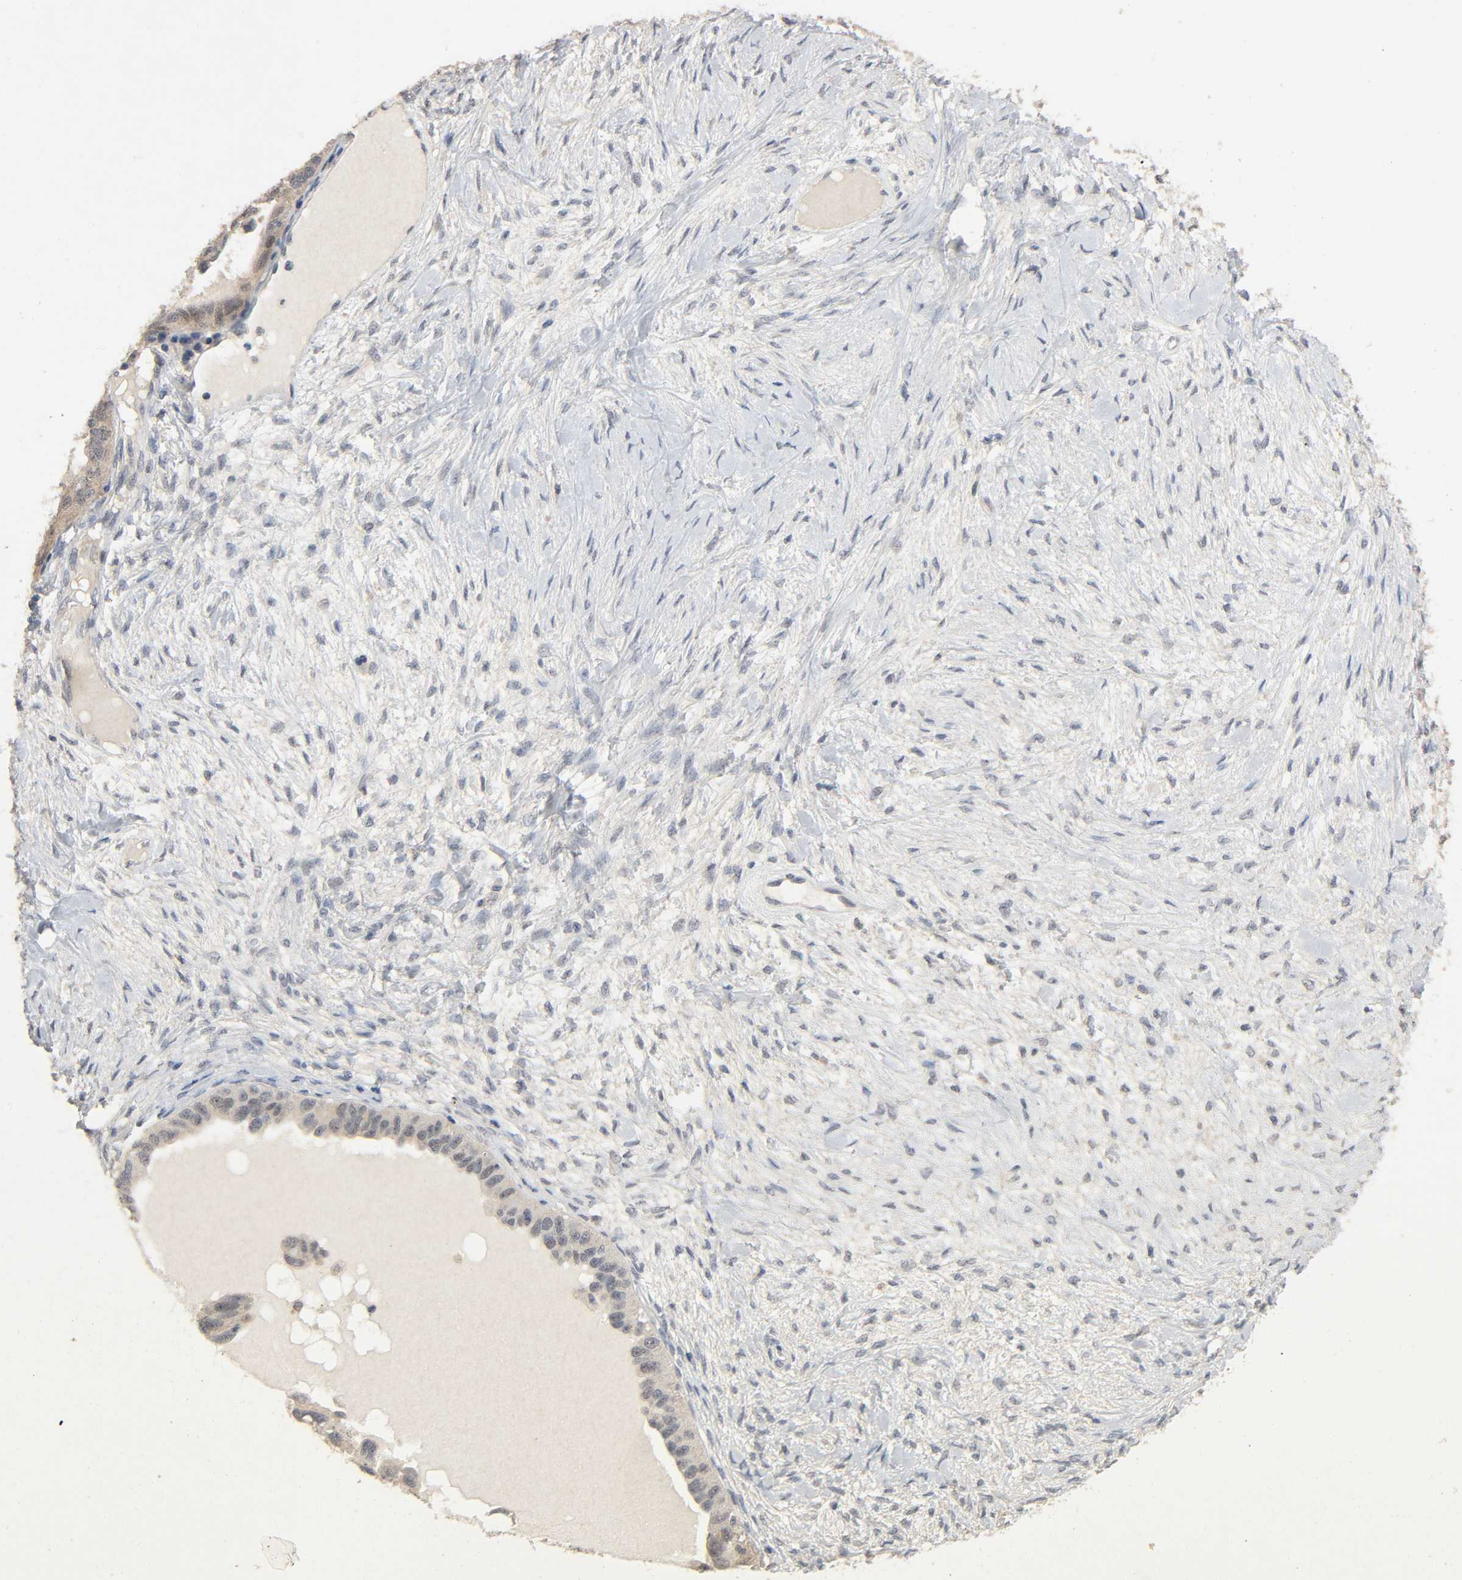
{"staining": {"intensity": "weak", "quantity": "25%-75%", "location": "cytoplasmic/membranous"}, "tissue": "ovarian cancer", "cell_type": "Tumor cells", "image_type": "cancer", "snomed": [{"axis": "morphology", "description": "Cystadenocarcinoma, serous, NOS"}, {"axis": "topography", "description": "Ovary"}], "caption": "Immunohistochemical staining of human ovarian serous cystadenocarcinoma reveals low levels of weak cytoplasmic/membranous protein expression in approximately 25%-75% of tumor cells.", "gene": "MAGEA8", "patient": {"sex": "female", "age": 82}}